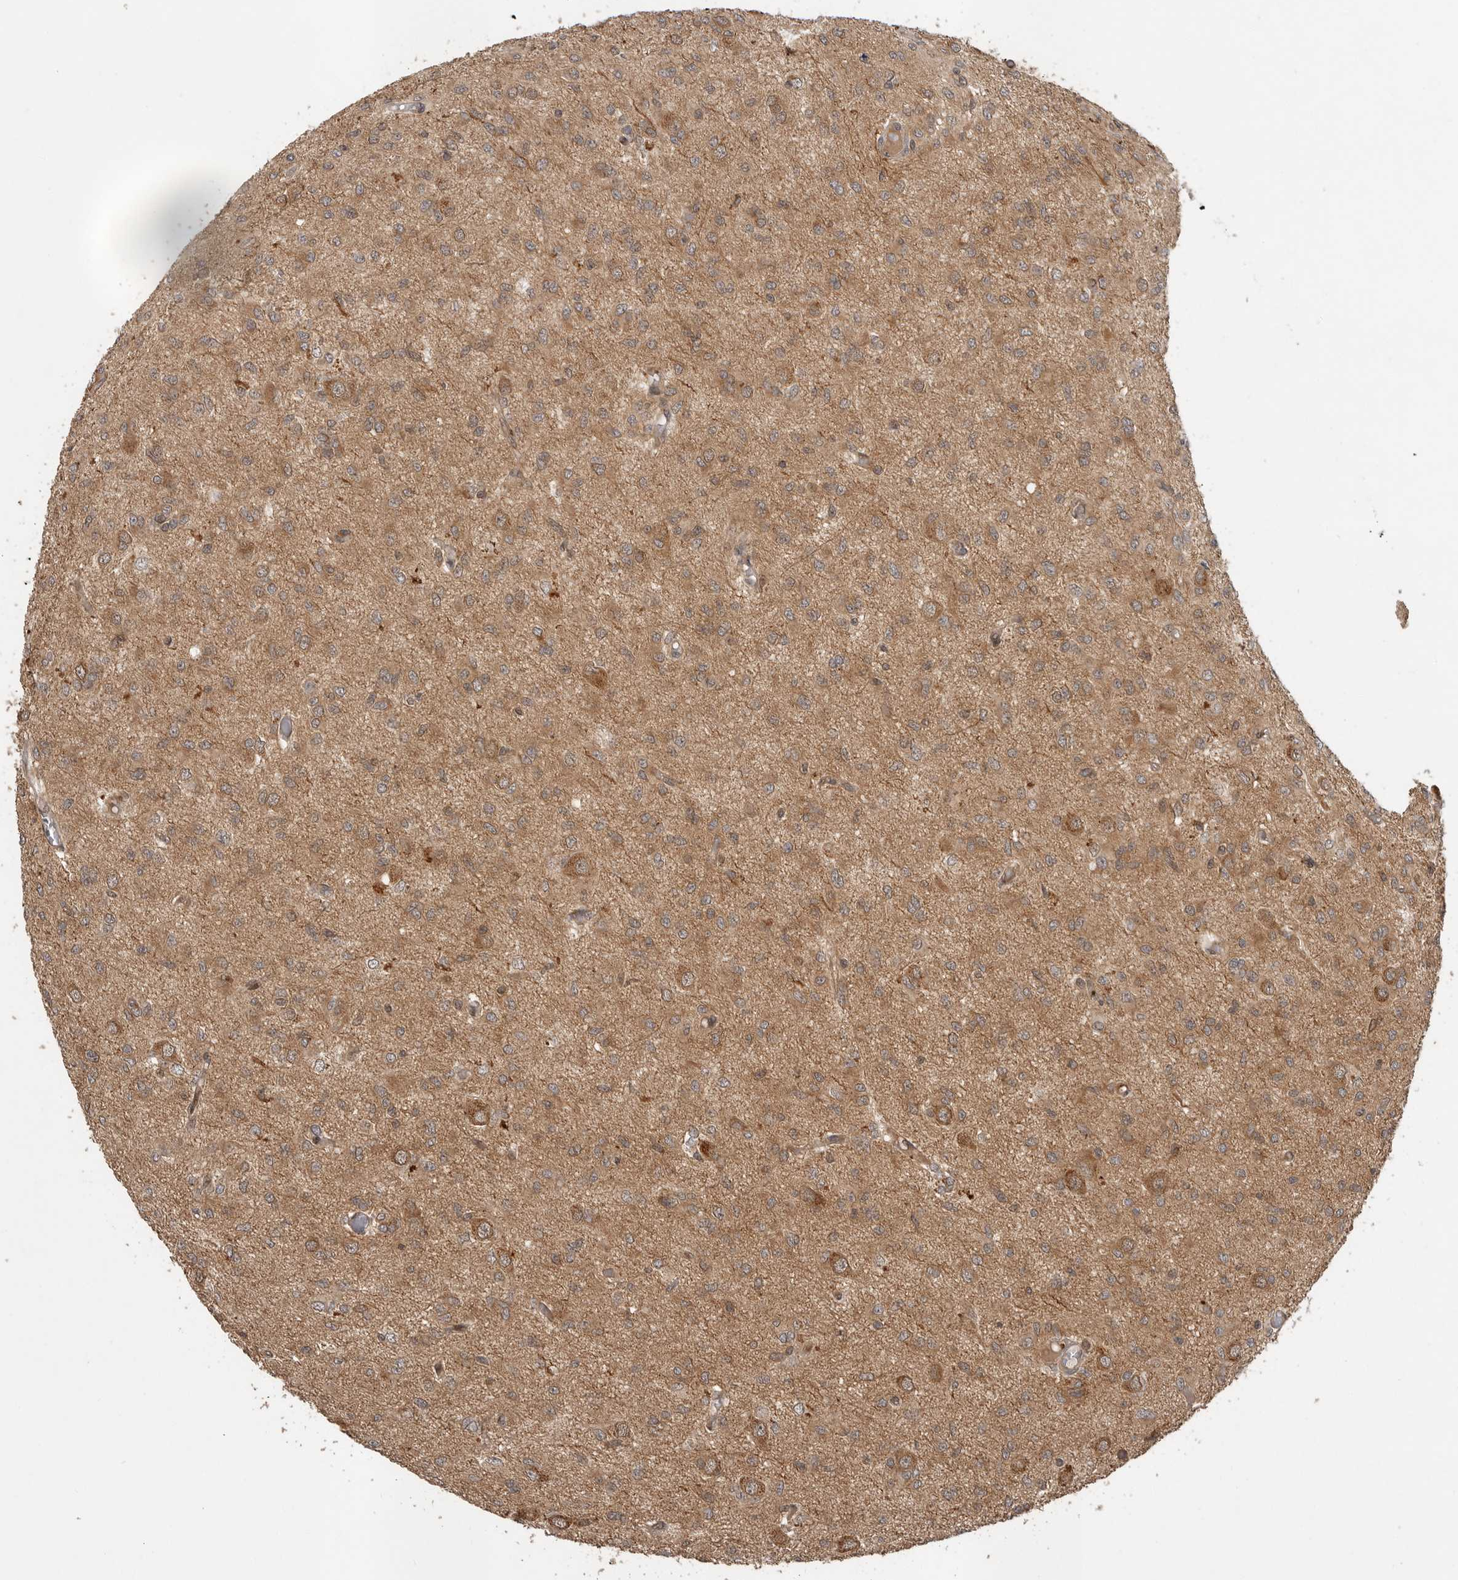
{"staining": {"intensity": "moderate", "quantity": "25%-75%", "location": "cytoplasmic/membranous"}, "tissue": "glioma", "cell_type": "Tumor cells", "image_type": "cancer", "snomed": [{"axis": "morphology", "description": "Glioma, malignant, High grade"}, {"axis": "topography", "description": "Brain"}], "caption": "Immunohistochemistry (DAB (3,3'-diaminobenzidine)) staining of malignant glioma (high-grade) shows moderate cytoplasmic/membranous protein staining in about 25%-75% of tumor cells.", "gene": "OSBPL9", "patient": {"sex": "female", "age": 59}}